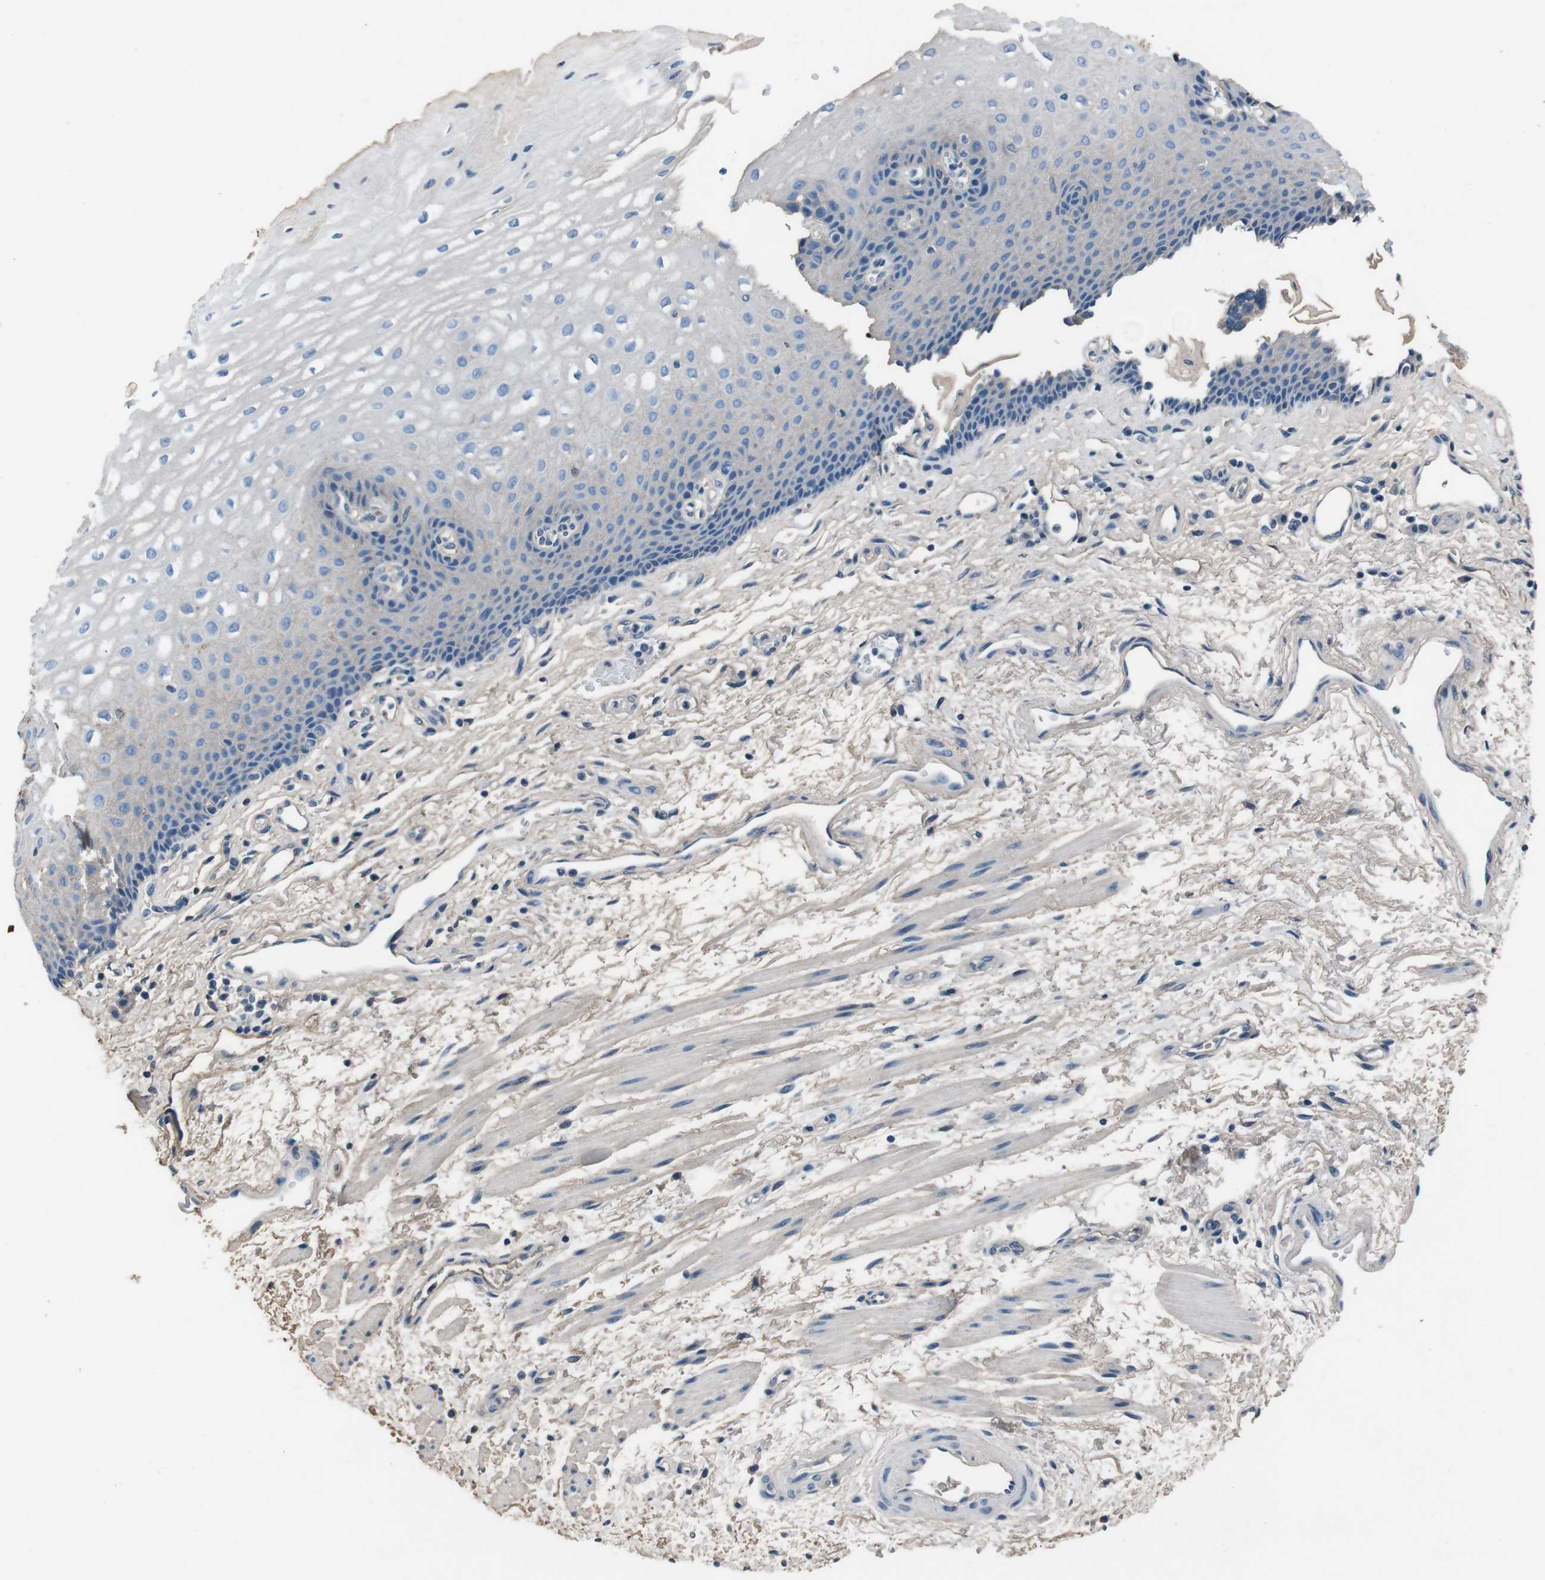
{"staining": {"intensity": "weak", "quantity": "25%-75%", "location": "cytoplasmic/membranous"}, "tissue": "esophagus", "cell_type": "Squamous epithelial cells", "image_type": "normal", "snomed": [{"axis": "morphology", "description": "Normal tissue, NOS"}, {"axis": "topography", "description": "Esophagus"}], "caption": "Squamous epithelial cells display low levels of weak cytoplasmic/membranous expression in approximately 25%-75% of cells in unremarkable human esophagus.", "gene": "LEP", "patient": {"sex": "male", "age": 54}}